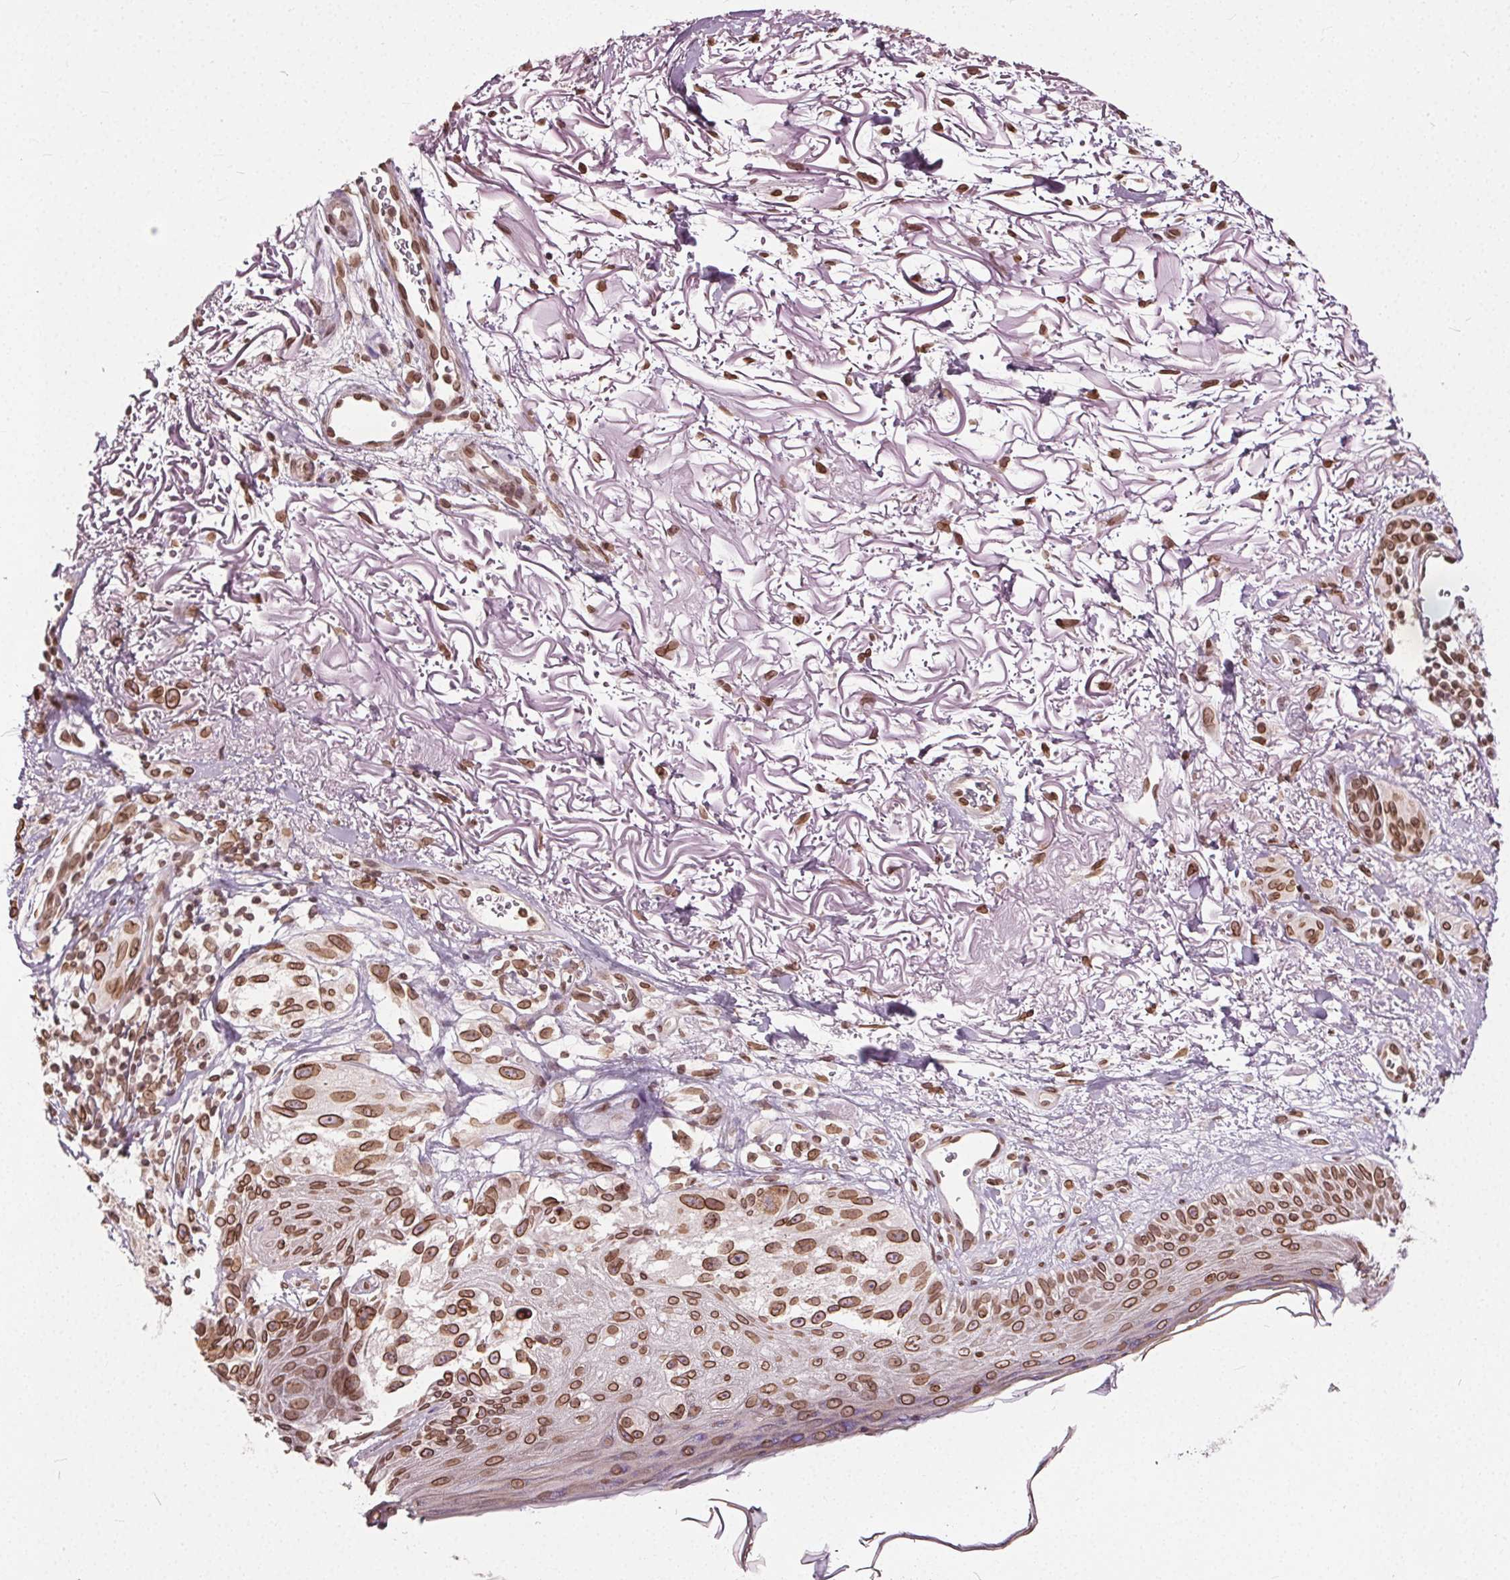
{"staining": {"intensity": "moderate", "quantity": ">75%", "location": "cytoplasmic/membranous,nuclear"}, "tissue": "melanoma", "cell_type": "Tumor cells", "image_type": "cancer", "snomed": [{"axis": "morphology", "description": "Malignant melanoma, NOS"}, {"axis": "topography", "description": "Skin"}], "caption": "IHC photomicrograph of neoplastic tissue: melanoma stained using IHC displays medium levels of moderate protein expression localized specifically in the cytoplasmic/membranous and nuclear of tumor cells, appearing as a cytoplasmic/membranous and nuclear brown color.", "gene": "TTC39C", "patient": {"sex": "female", "age": 86}}